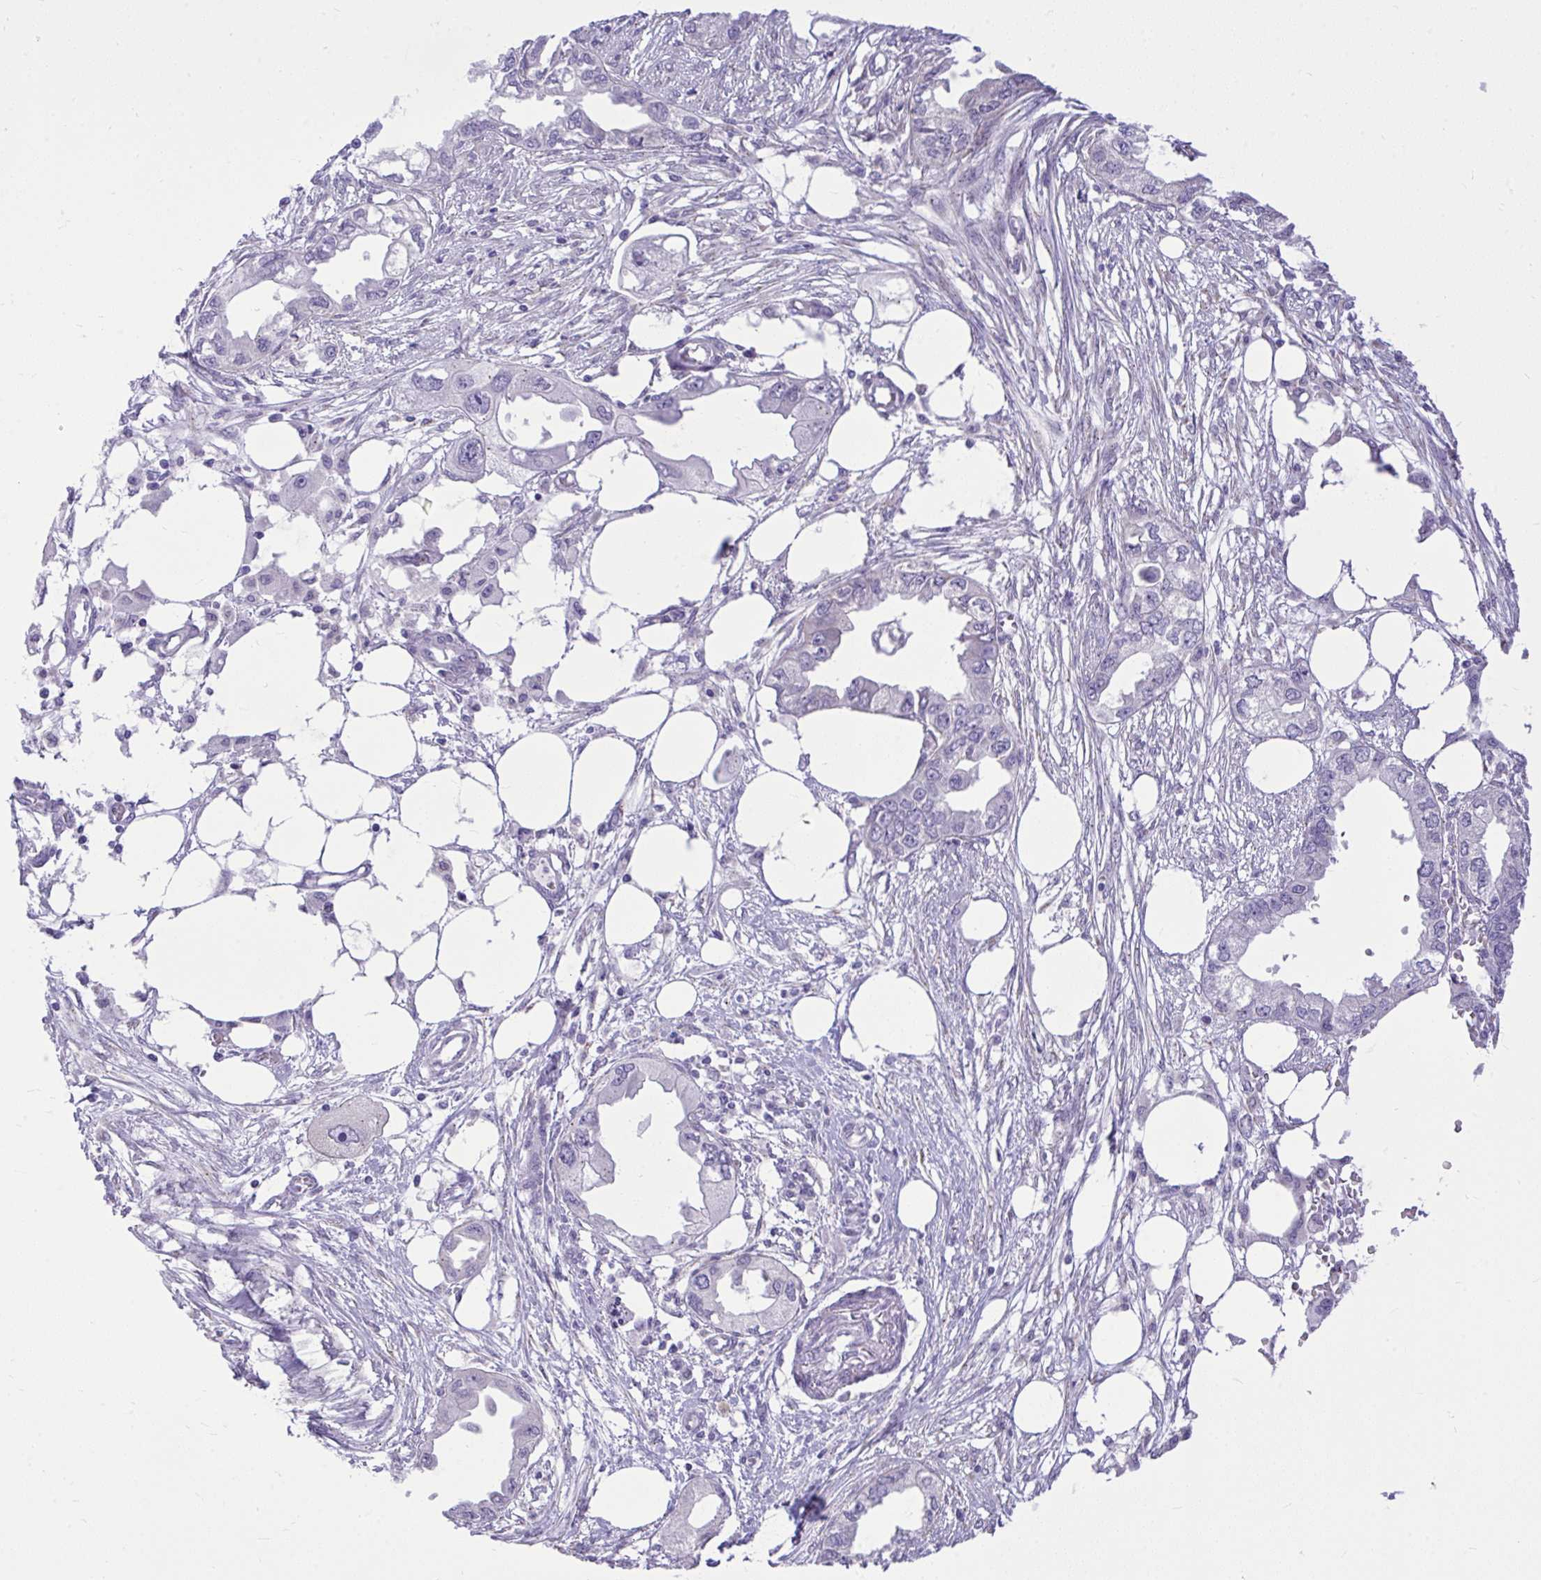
{"staining": {"intensity": "negative", "quantity": "none", "location": "none"}, "tissue": "endometrial cancer", "cell_type": "Tumor cells", "image_type": "cancer", "snomed": [{"axis": "morphology", "description": "Adenocarcinoma, NOS"}, {"axis": "morphology", "description": "Adenocarcinoma, metastatic, NOS"}, {"axis": "topography", "description": "Adipose tissue"}, {"axis": "topography", "description": "Endometrium"}], "caption": "Tumor cells show no significant protein expression in endometrial cancer (metastatic adenocarcinoma).", "gene": "CEACAM18", "patient": {"sex": "female", "age": 67}}